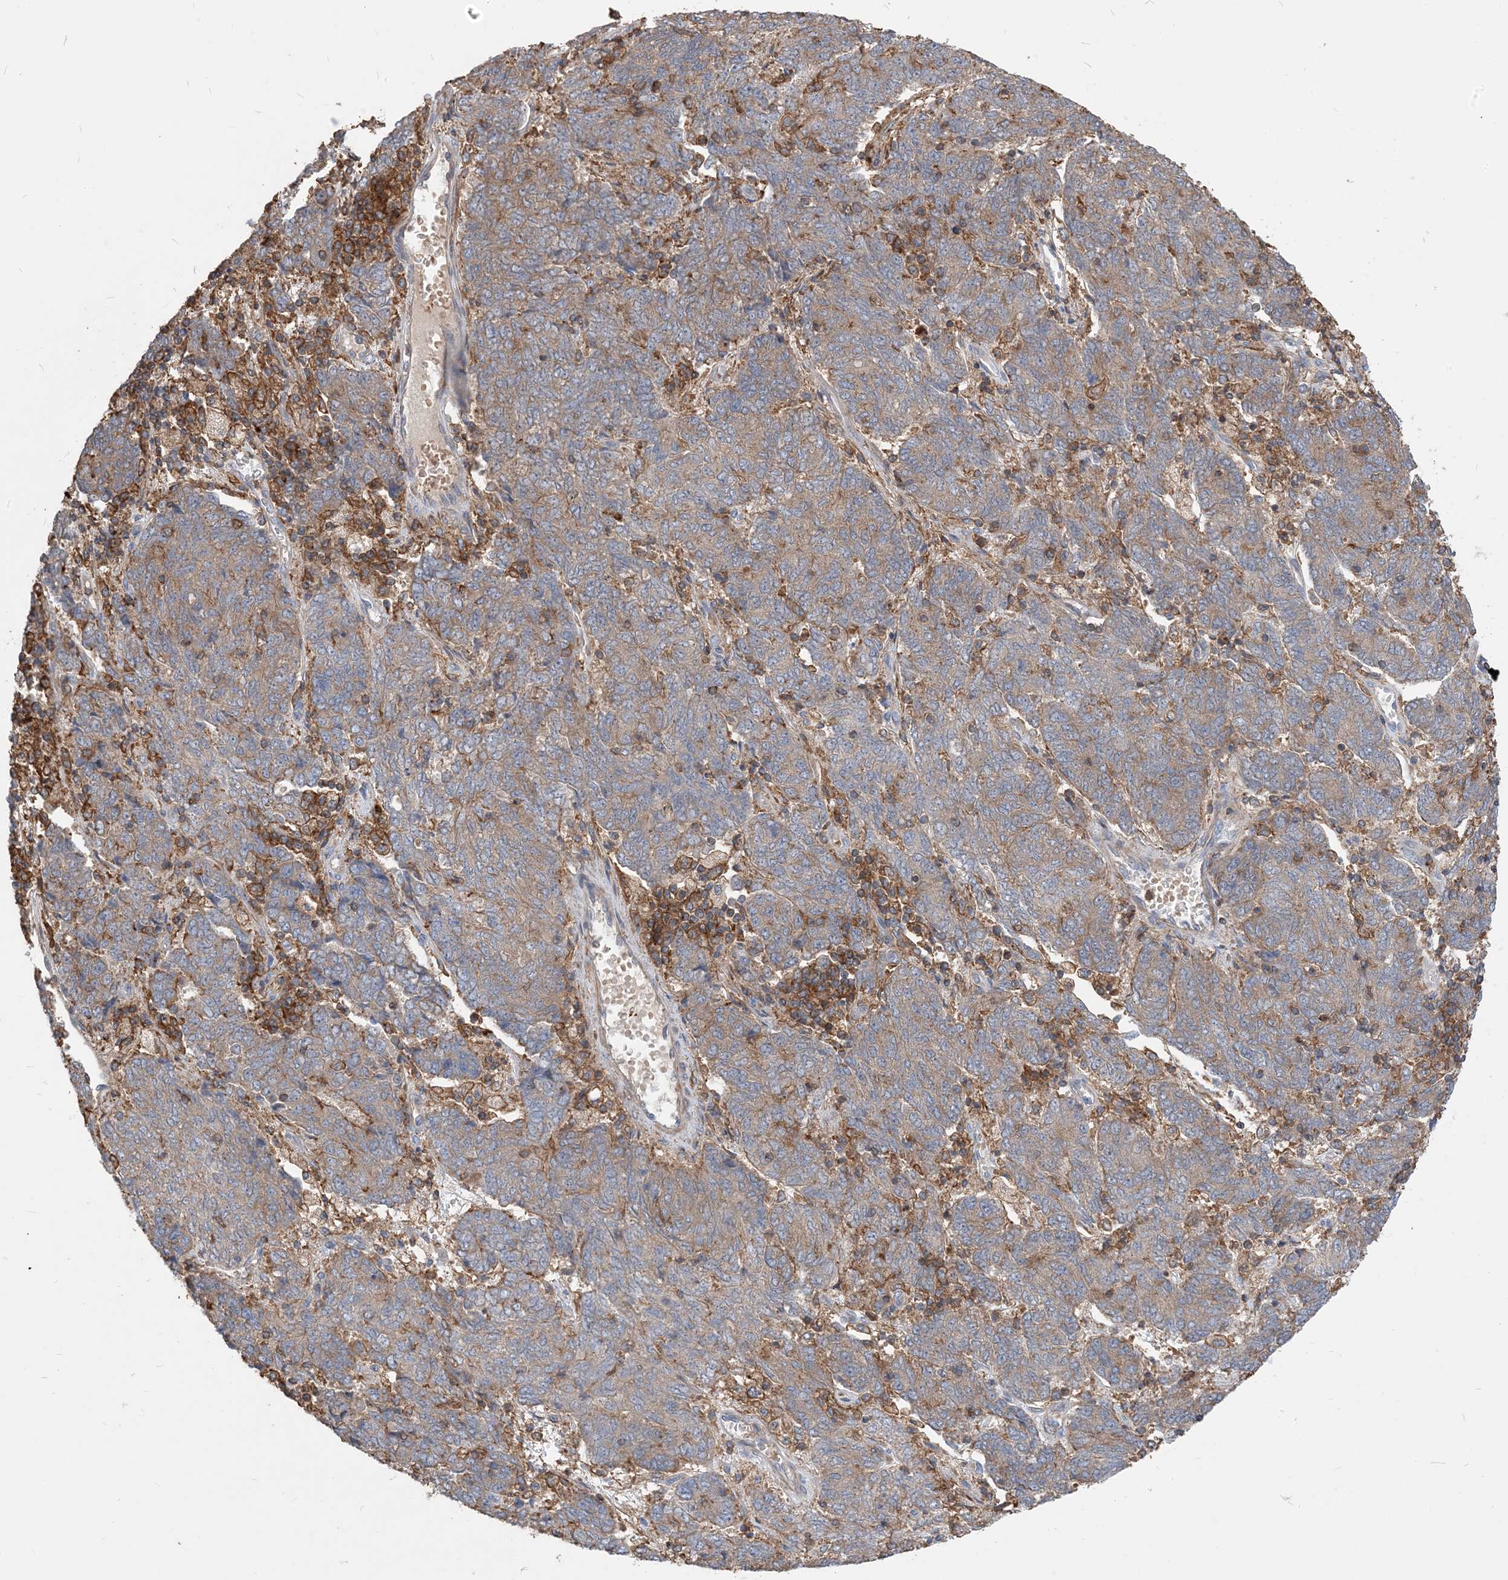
{"staining": {"intensity": "weak", "quantity": "25%-75%", "location": "cytoplasmic/membranous"}, "tissue": "endometrial cancer", "cell_type": "Tumor cells", "image_type": "cancer", "snomed": [{"axis": "morphology", "description": "Adenocarcinoma, NOS"}, {"axis": "topography", "description": "Endometrium"}], "caption": "High-power microscopy captured an IHC image of endometrial adenocarcinoma, revealing weak cytoplasmic/membranous positivity in about 25%-75% of tumor cells.", "gene": "PARVG", "patient": {"sex": "female", "age": 80}}